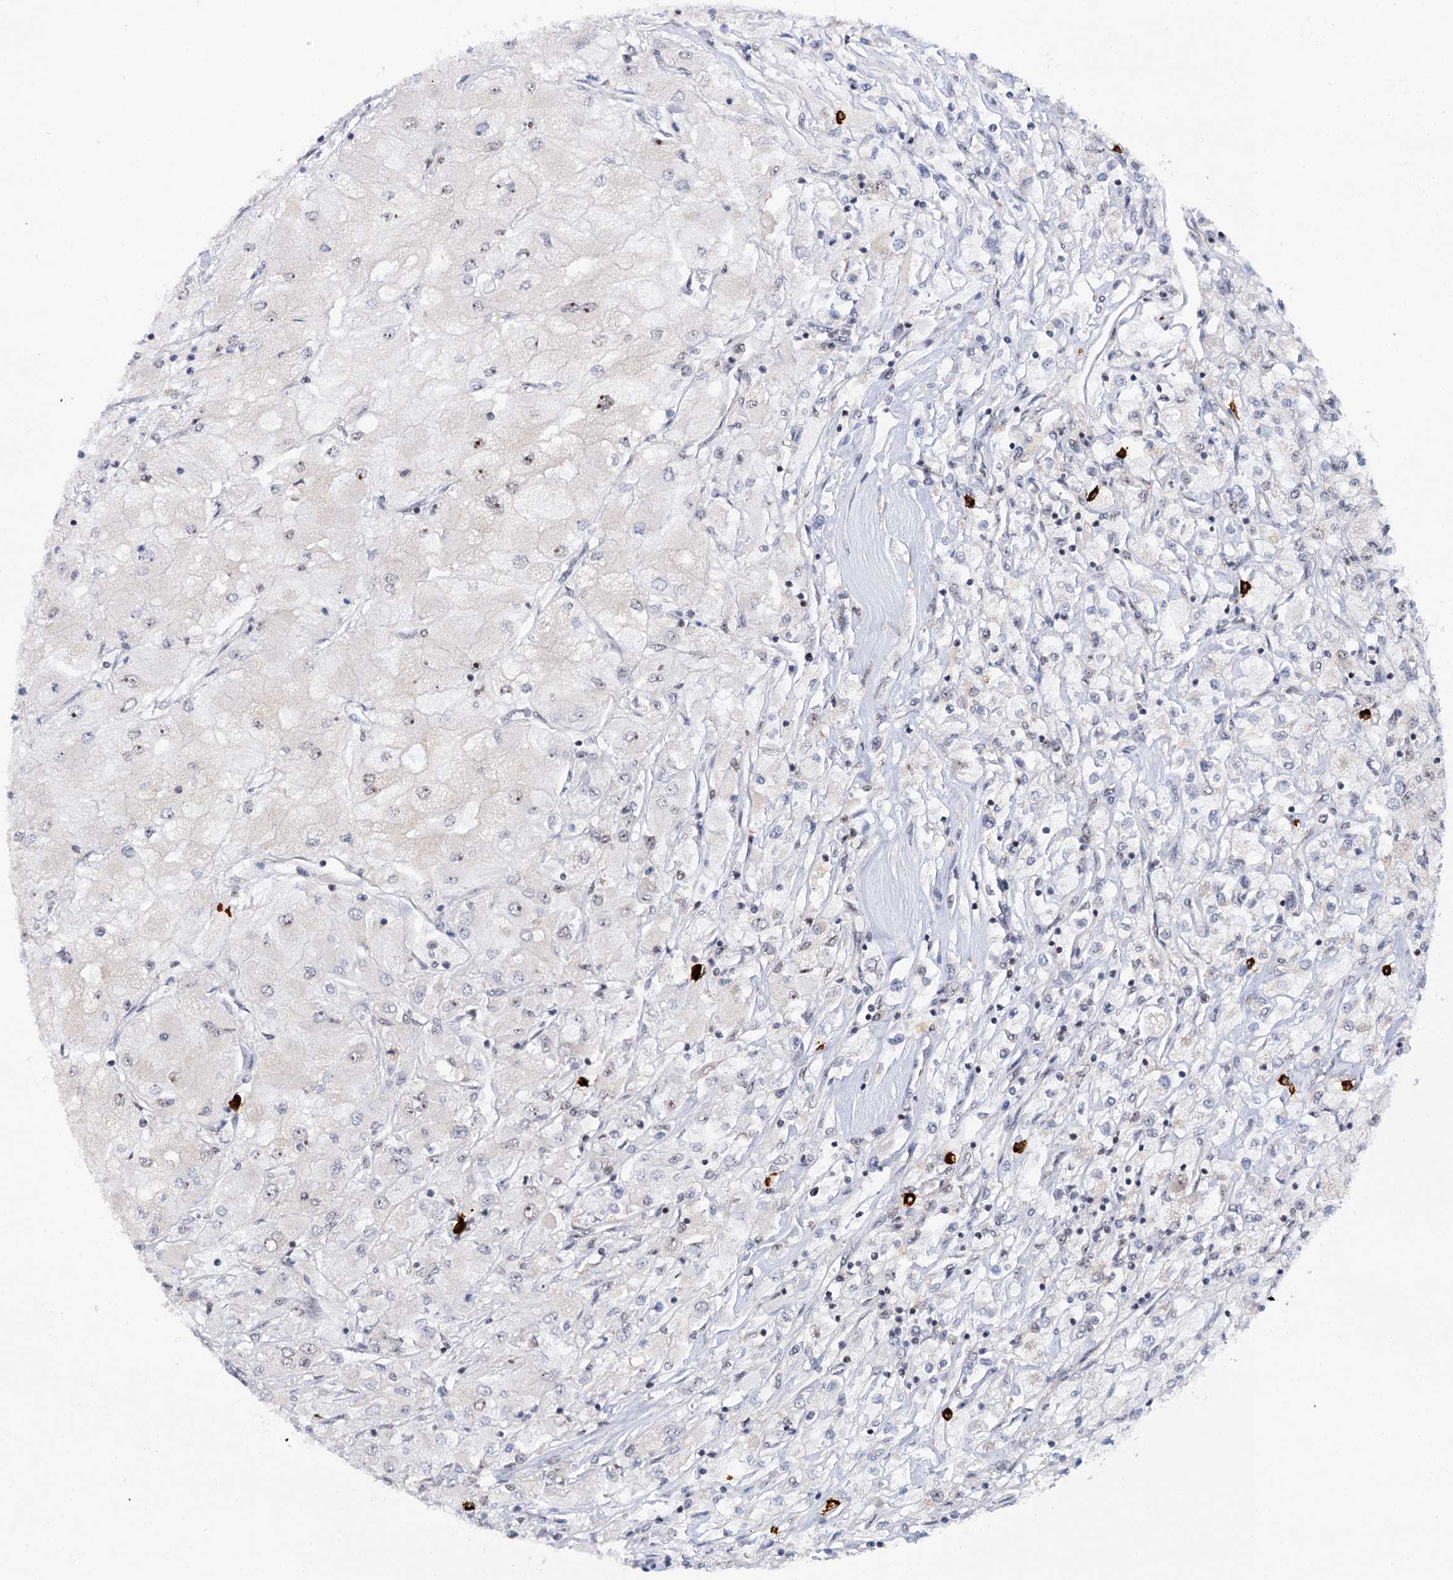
{"staining": {"intensity": "negative", "quantity": "none", "location": "none"}, "tissue": "renal cancer", "cell_type": "Tumor cells", "image_type": "cancer", "snomed": [{"axis": "morphology", "description": "Adenocarcinoma, NOS"}, {"axis": "topography", "description": "Kidney"}], "caption": "The micrograph reveals no significant staining in tumor cells of adenocarcinoma (renal).", "gene": "BUD13", "patient": {"sex": "male", "age": 80}}